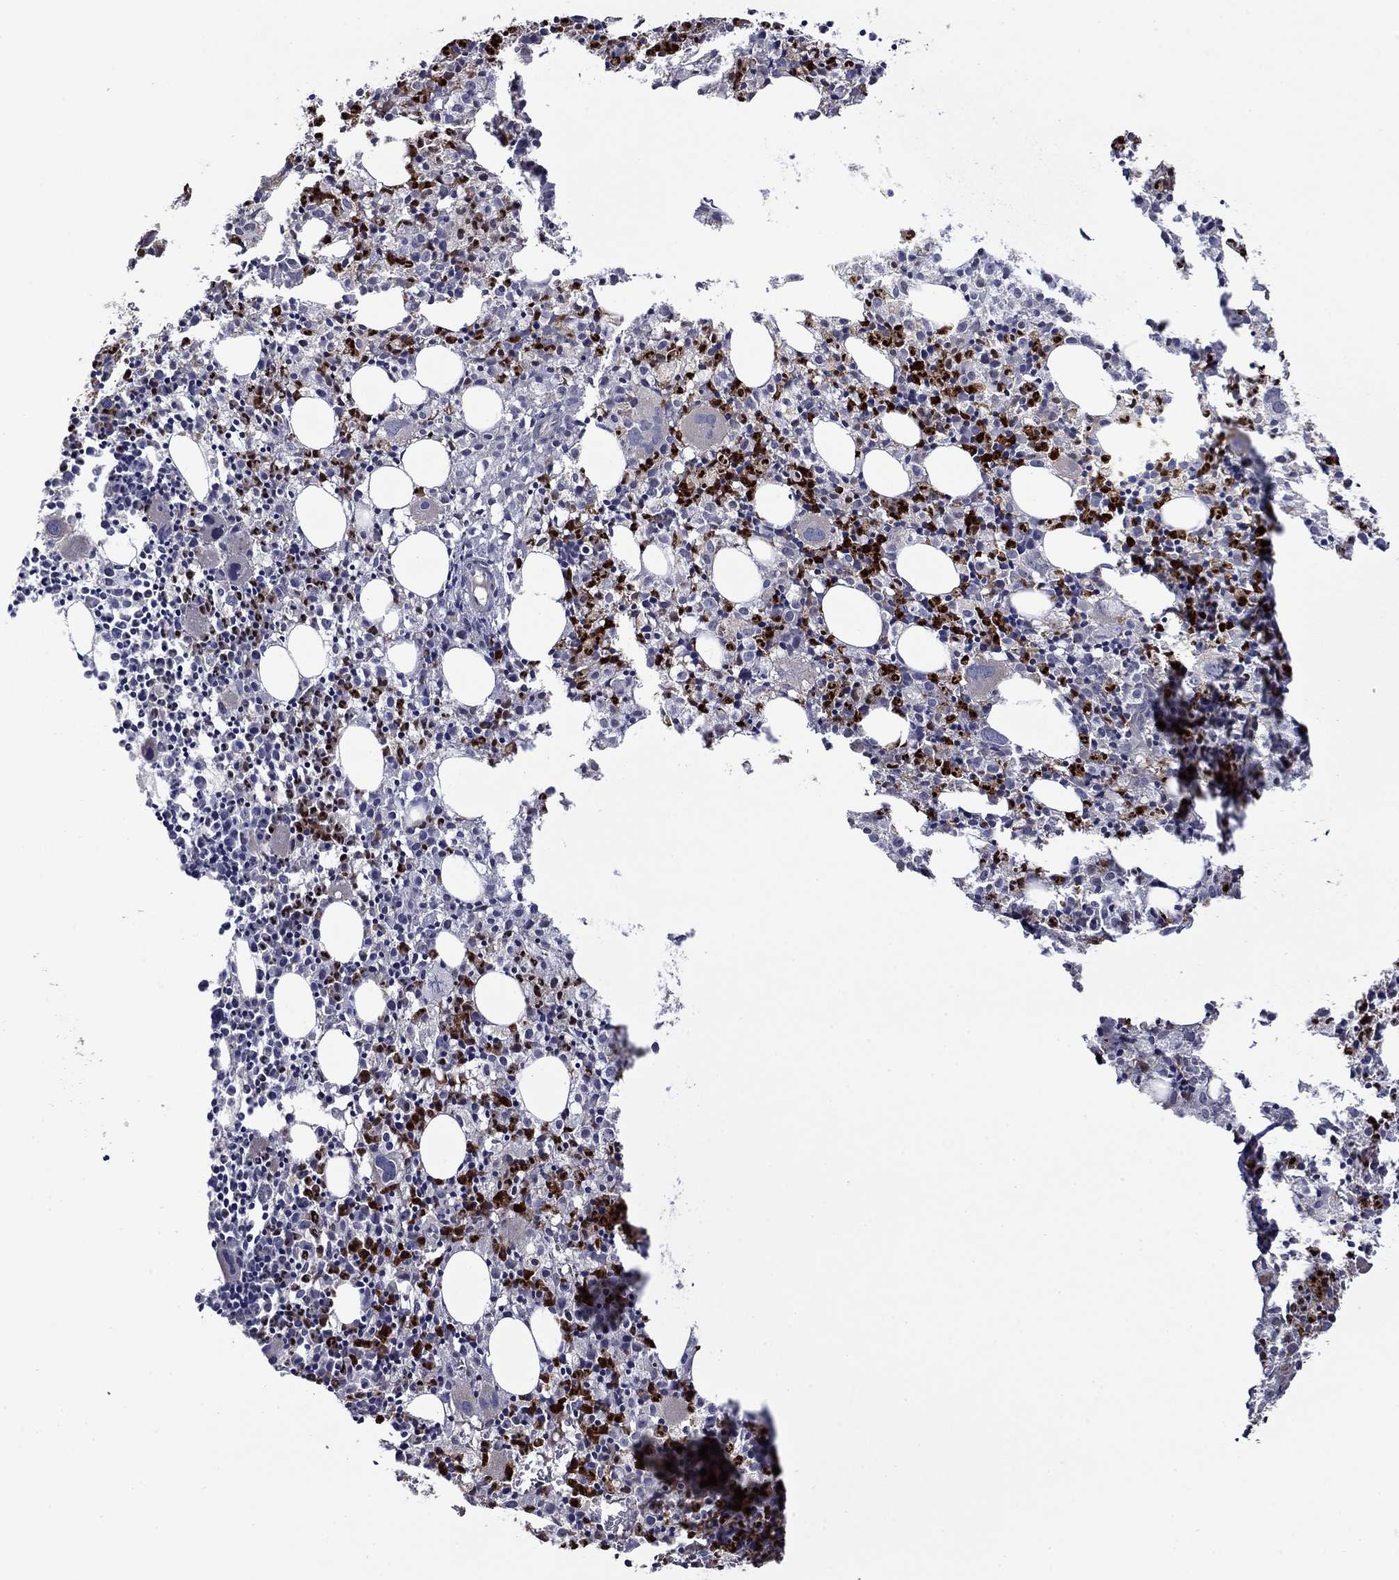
{"staining": {"intensity": "strong", "quantity": "25%-75%", "location": "nuclear"}, "tissue": "bone marrow", "cell_type": "Hematopoietic cells", "image_type": "normal", "snomed": [{"axis": "morphology", "description": "Normal tissue, NOS"}, {"axis": "morphology", "description": "Inflammation, NOS"}, {"axis": "topography", "description": "Bone marrow"}], "caption": "The histopathology image shows immunohistochemical staining of unremarkable bone marrow. There is strong nuclear positivity is present in approximately 25%-75% of hematopoietic cells. (DAB = brown stain, brightfield microscopy at high magnification).", "gene": "SATB1", "patient": {"sex": "male", "age": 3}}